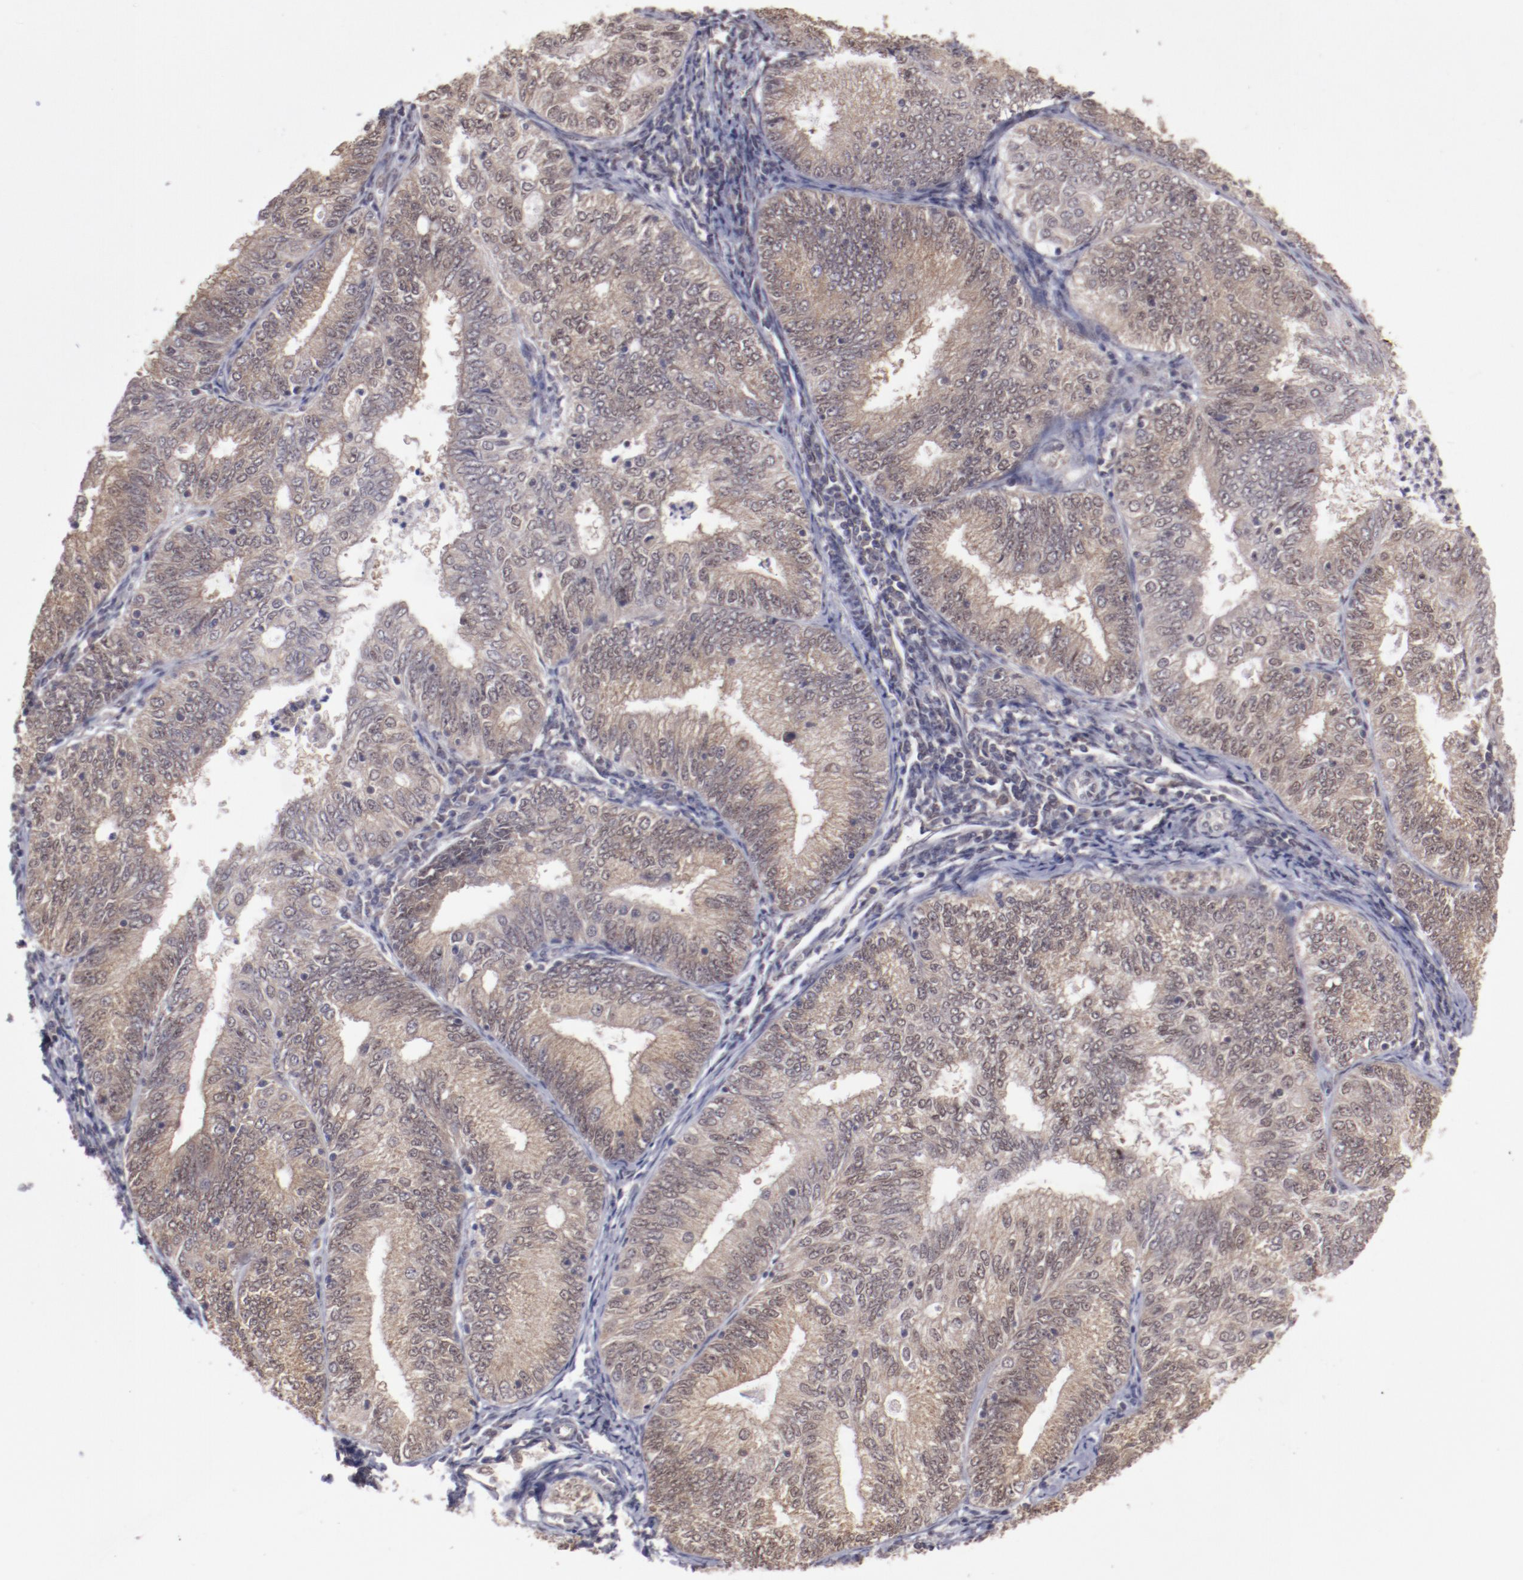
{"staining": {"intensity": "weak", "quantity": ">75%", "location": "cytoplasmic/membranous,nuclear"}, "tissue": "endometrial cancer", "cell_type": "Tumor cells", "image_type": "cancer", "snomed": [{"axis": "morphology", "description": "Adenocarcinoma, NOS"}, {"axis": "topography", "description": "Endometrium"}], "caption": "A brown stain highlights weak cytoplasmic/membranous and nuclear positivity of a protein in human endometrial adenocarcinoma tumor cells.", "gene": "ARNT", "patient": {"sex": "female", "age": 69}}